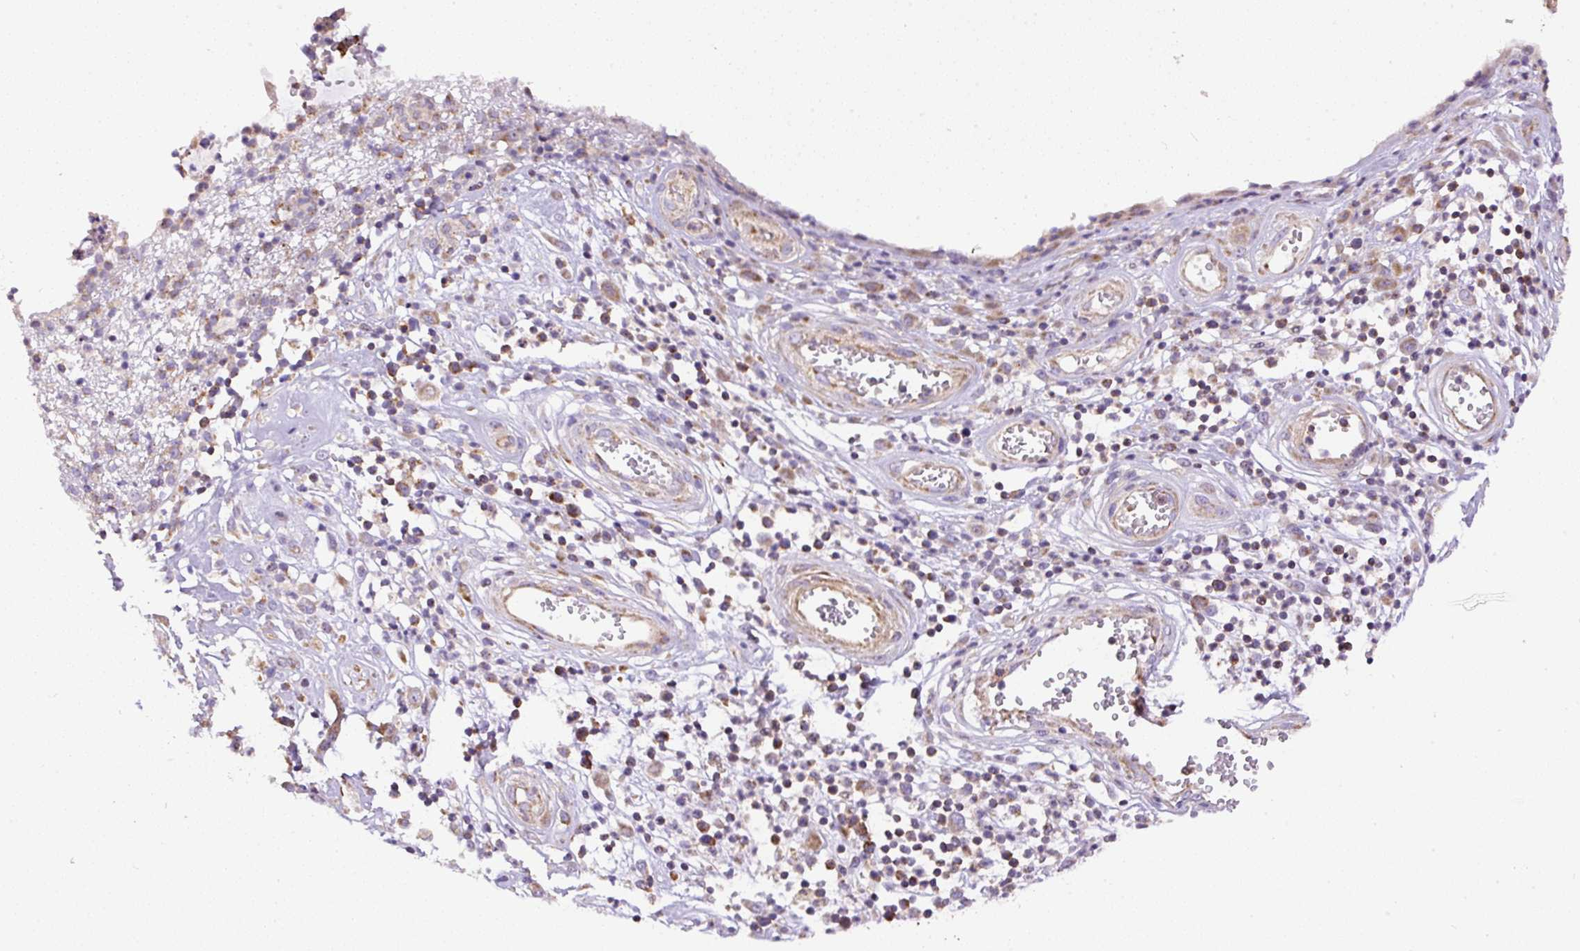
{"staining": {"intensity": "strong", "quantity": ">75%", "location": "cytoplasmic/membranous"}, "tissue": "stomach cancer", "cell_type": "Tumor cells", "image_type": "cancer", "snomed": [{"axis": "morphology", "description": "Adenocarcinoma, NOS"}, {"axis": "topography", "description": "Stomach"}], "caption": "The immunohistochemical stain highlights strong cytoplasmic/membranous staining in tumor cells of adenocarcinoma (stomach) tissue.", "gene": "NDUFAF2", "patient": {"sex": "male", "age": 59}}